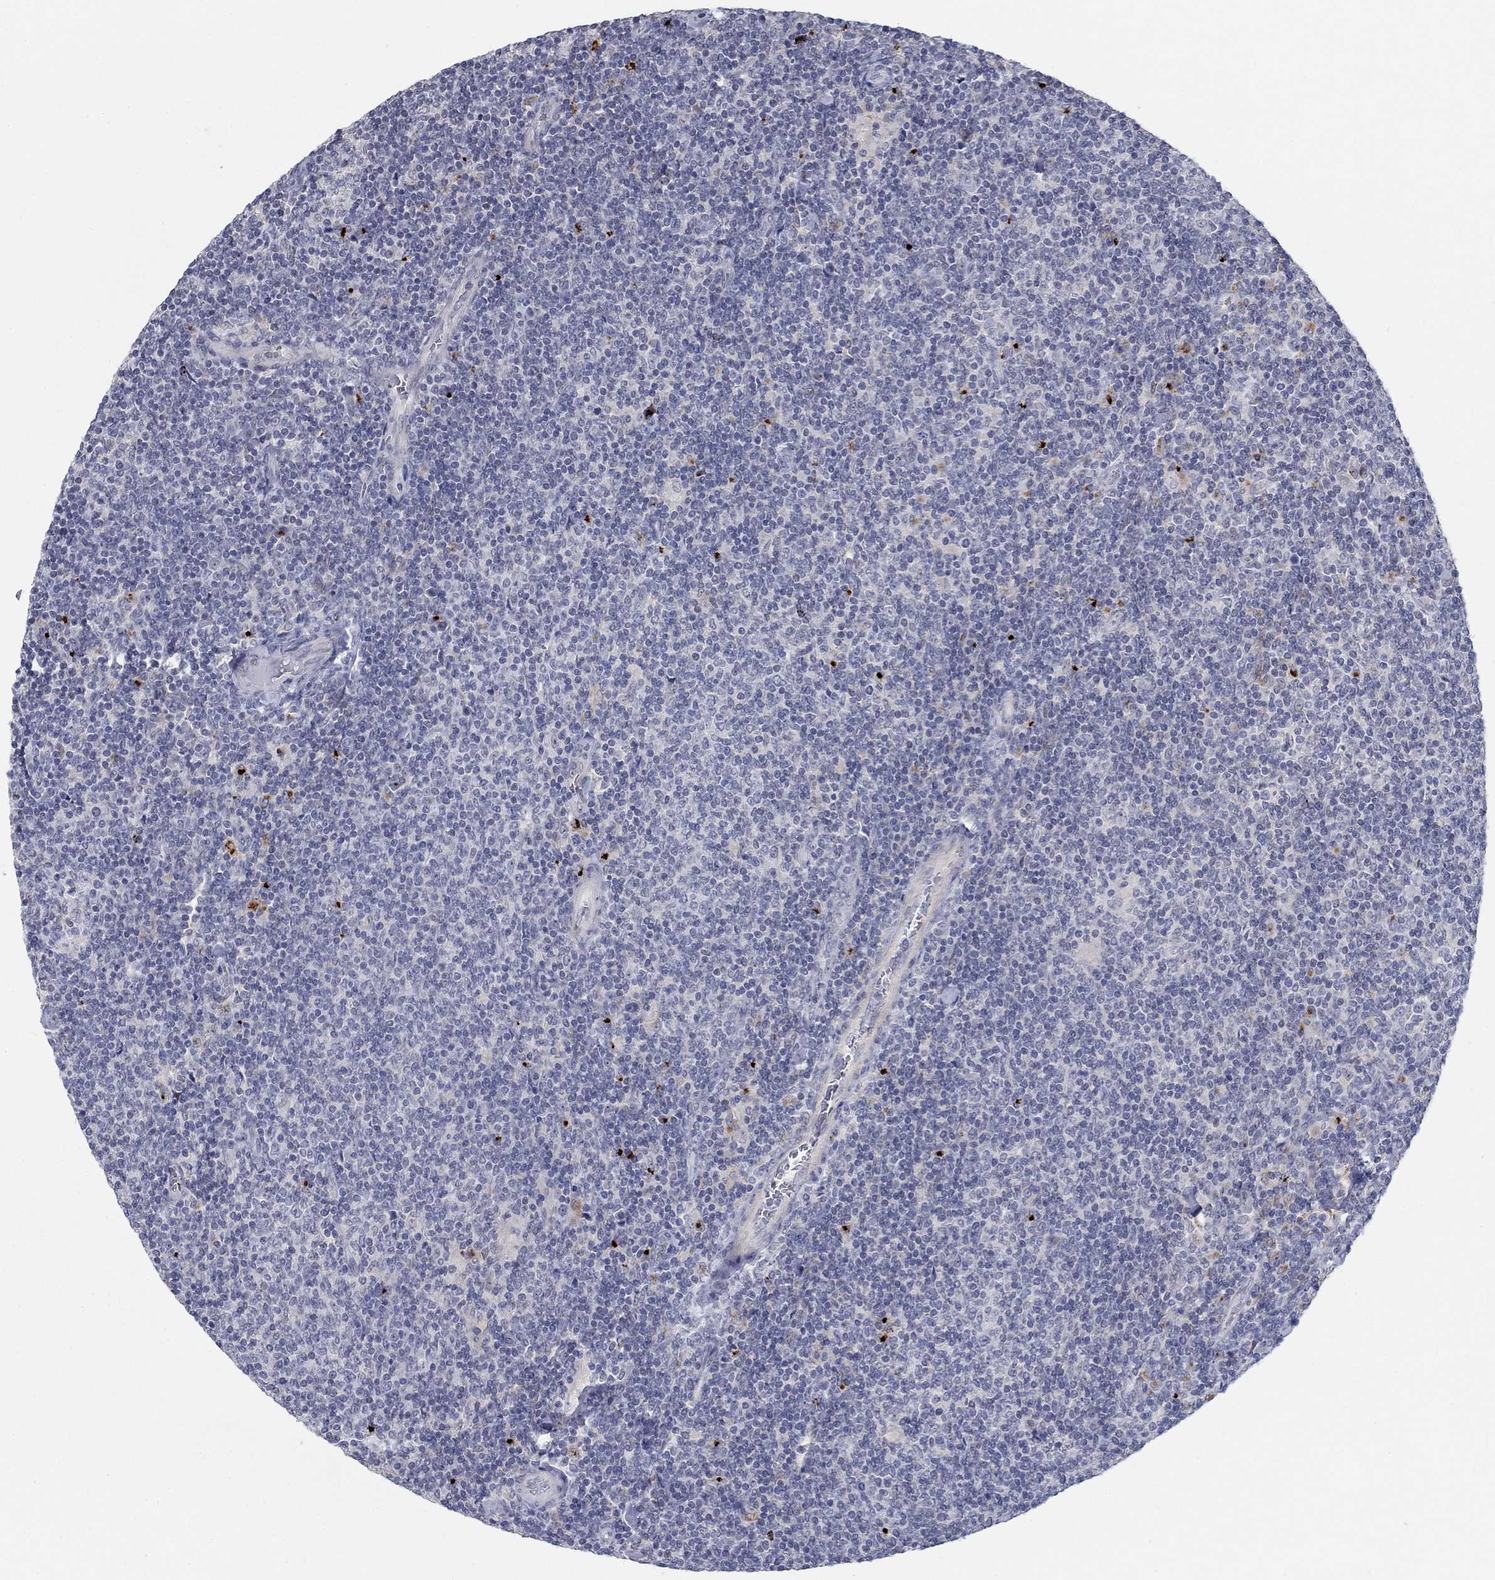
{"staining": {"intensity": "negative", "quantity": "none", "location": "none"}, "tissue": "lymphoma", "cell_type": "Tumor cells", "image_type": "cancer", "snomed": [{"axis": "morphology", "description": "Malignant lymphoma, non-Hodgkin's type, Low grade"}, {"axis": "topography", "description": "Lymph node"}], "caption": "The image exhibits no staining of tumor cells in malignant lymphoma, non-Hodgkin's type (low-grade).", "gene": "MTSS2", "patient": {"sex": "male", "age": 52}}